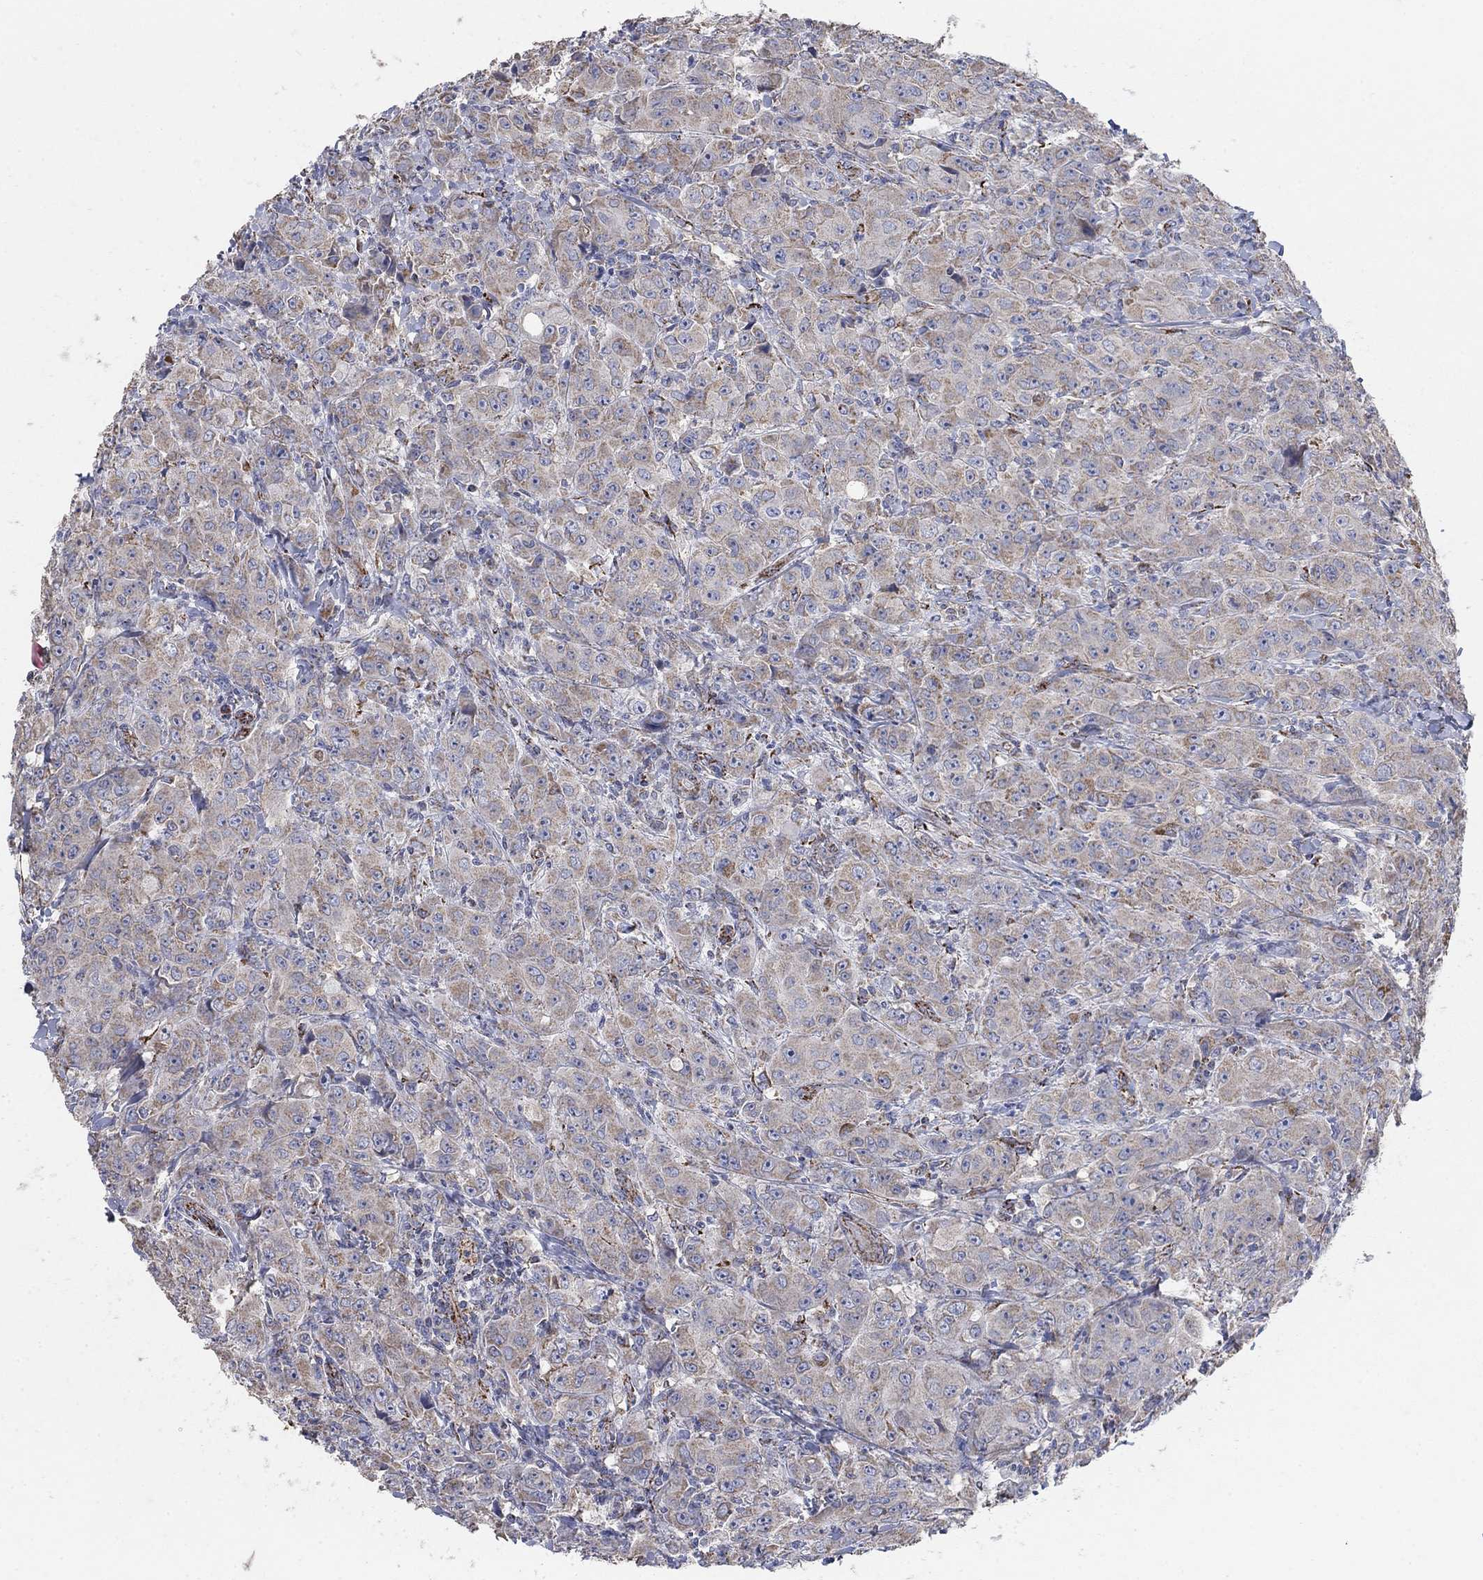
{"staining": {"intensity": "weak", "quantity": ">75%", "location": "cytoplasmic/membranous"}, "tissue": "breast cancer", "cell_type": "Tumor cells", "image_type": "cancer", "snomed": [{"axis": "morphology", "description": "Duct carcinoma"}, {"axis": "topography", "description": "Breast"}], "caption": "A photomicrograph of human breast intraductal carcinoma stained for a protein demonstrates weak cytoplasmic/membranous brown staining in tumor cells.", "gene": "PNPLA2", "patient": {"sex": "female", "age": 43}}